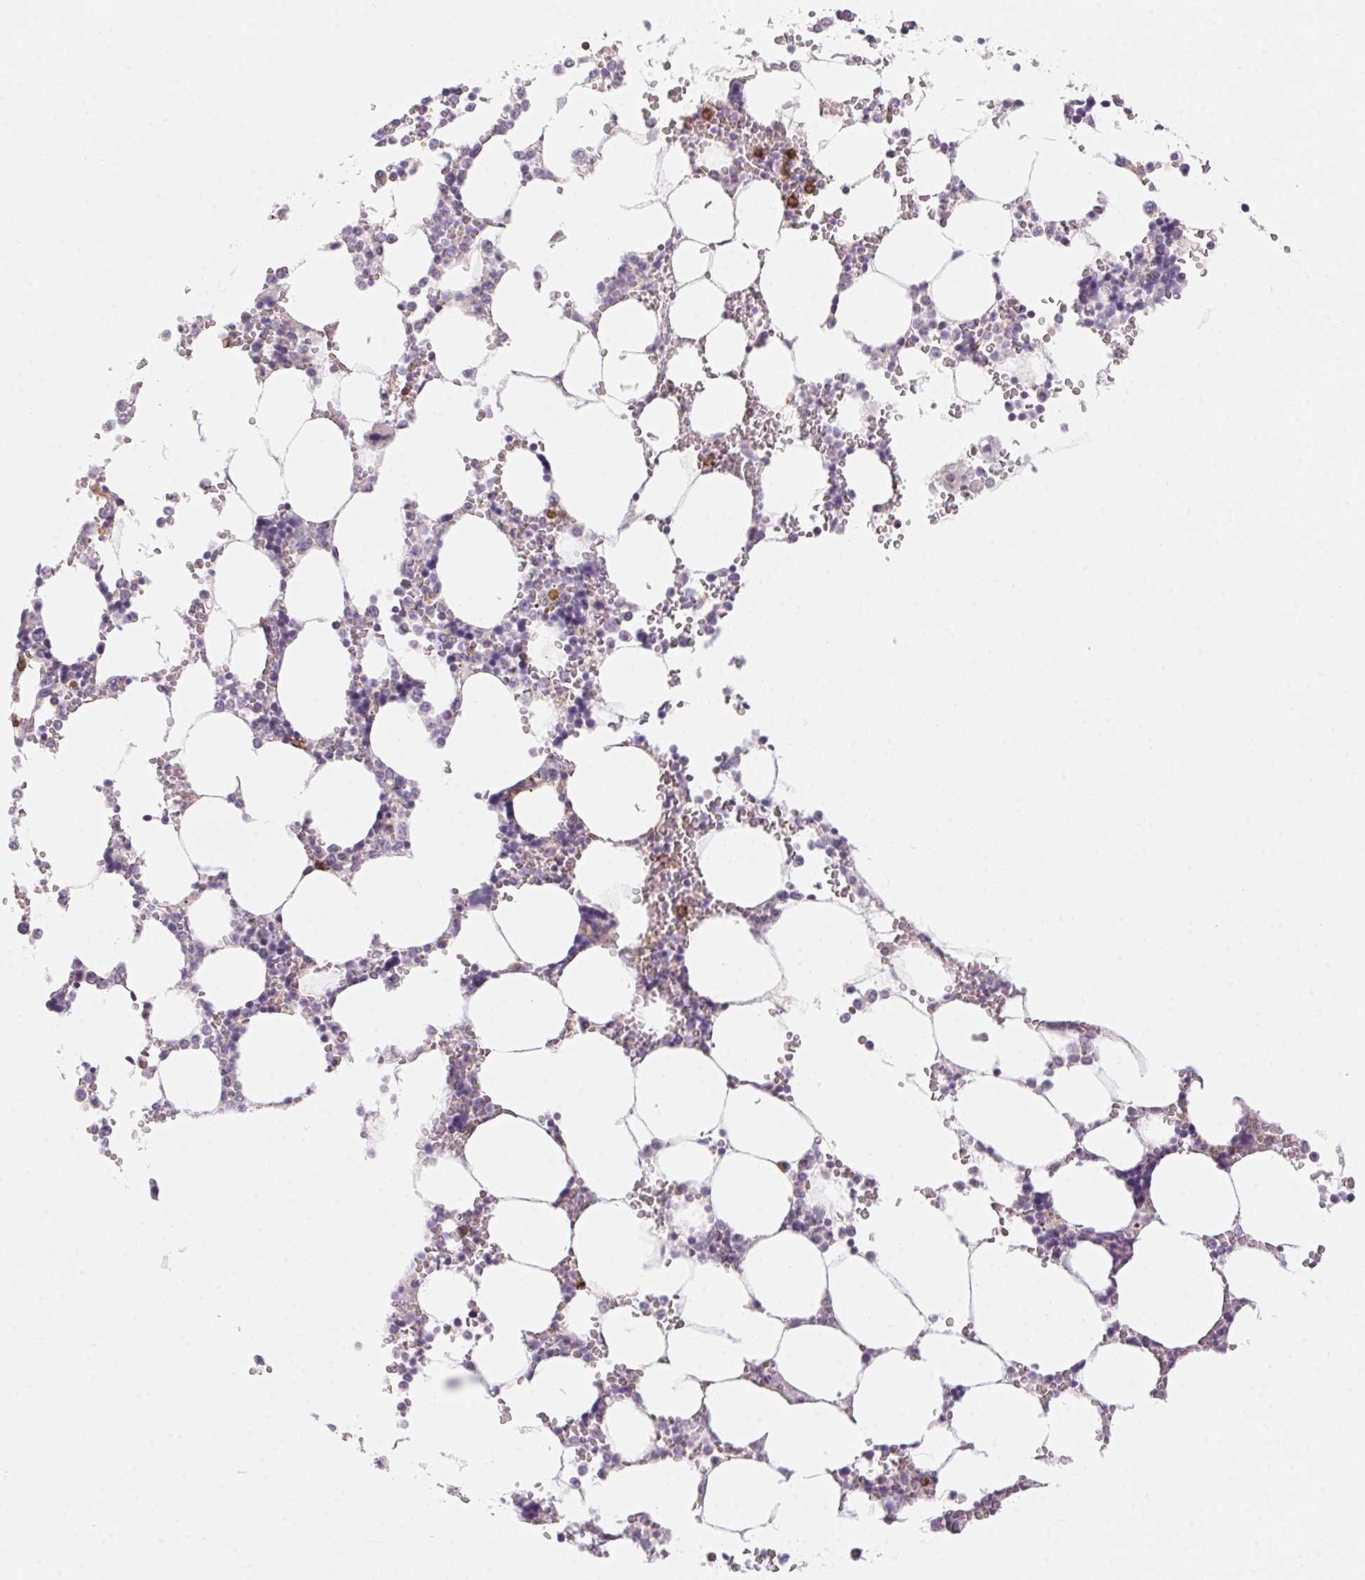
{"staining": {"intensity": "negative", "quantity": "none", "location": "none"}, "tissue": "bone marrow", "cell_type": "Hematopoietic cells", "image_type": "normal", "snomed": [{"axis": "morphology", "description": "Normal tissue, NOS"}, {"axis": "topography", "description": "Bone marrow"}], "caption": "An immunohistochemistry (IHC) photomicrograph of benign bone marrow is shown. There is no staining in hematopoietic cells of bone marrow.", "gene": "PRPH", "patient": {"sex": "male", "age": 64}}